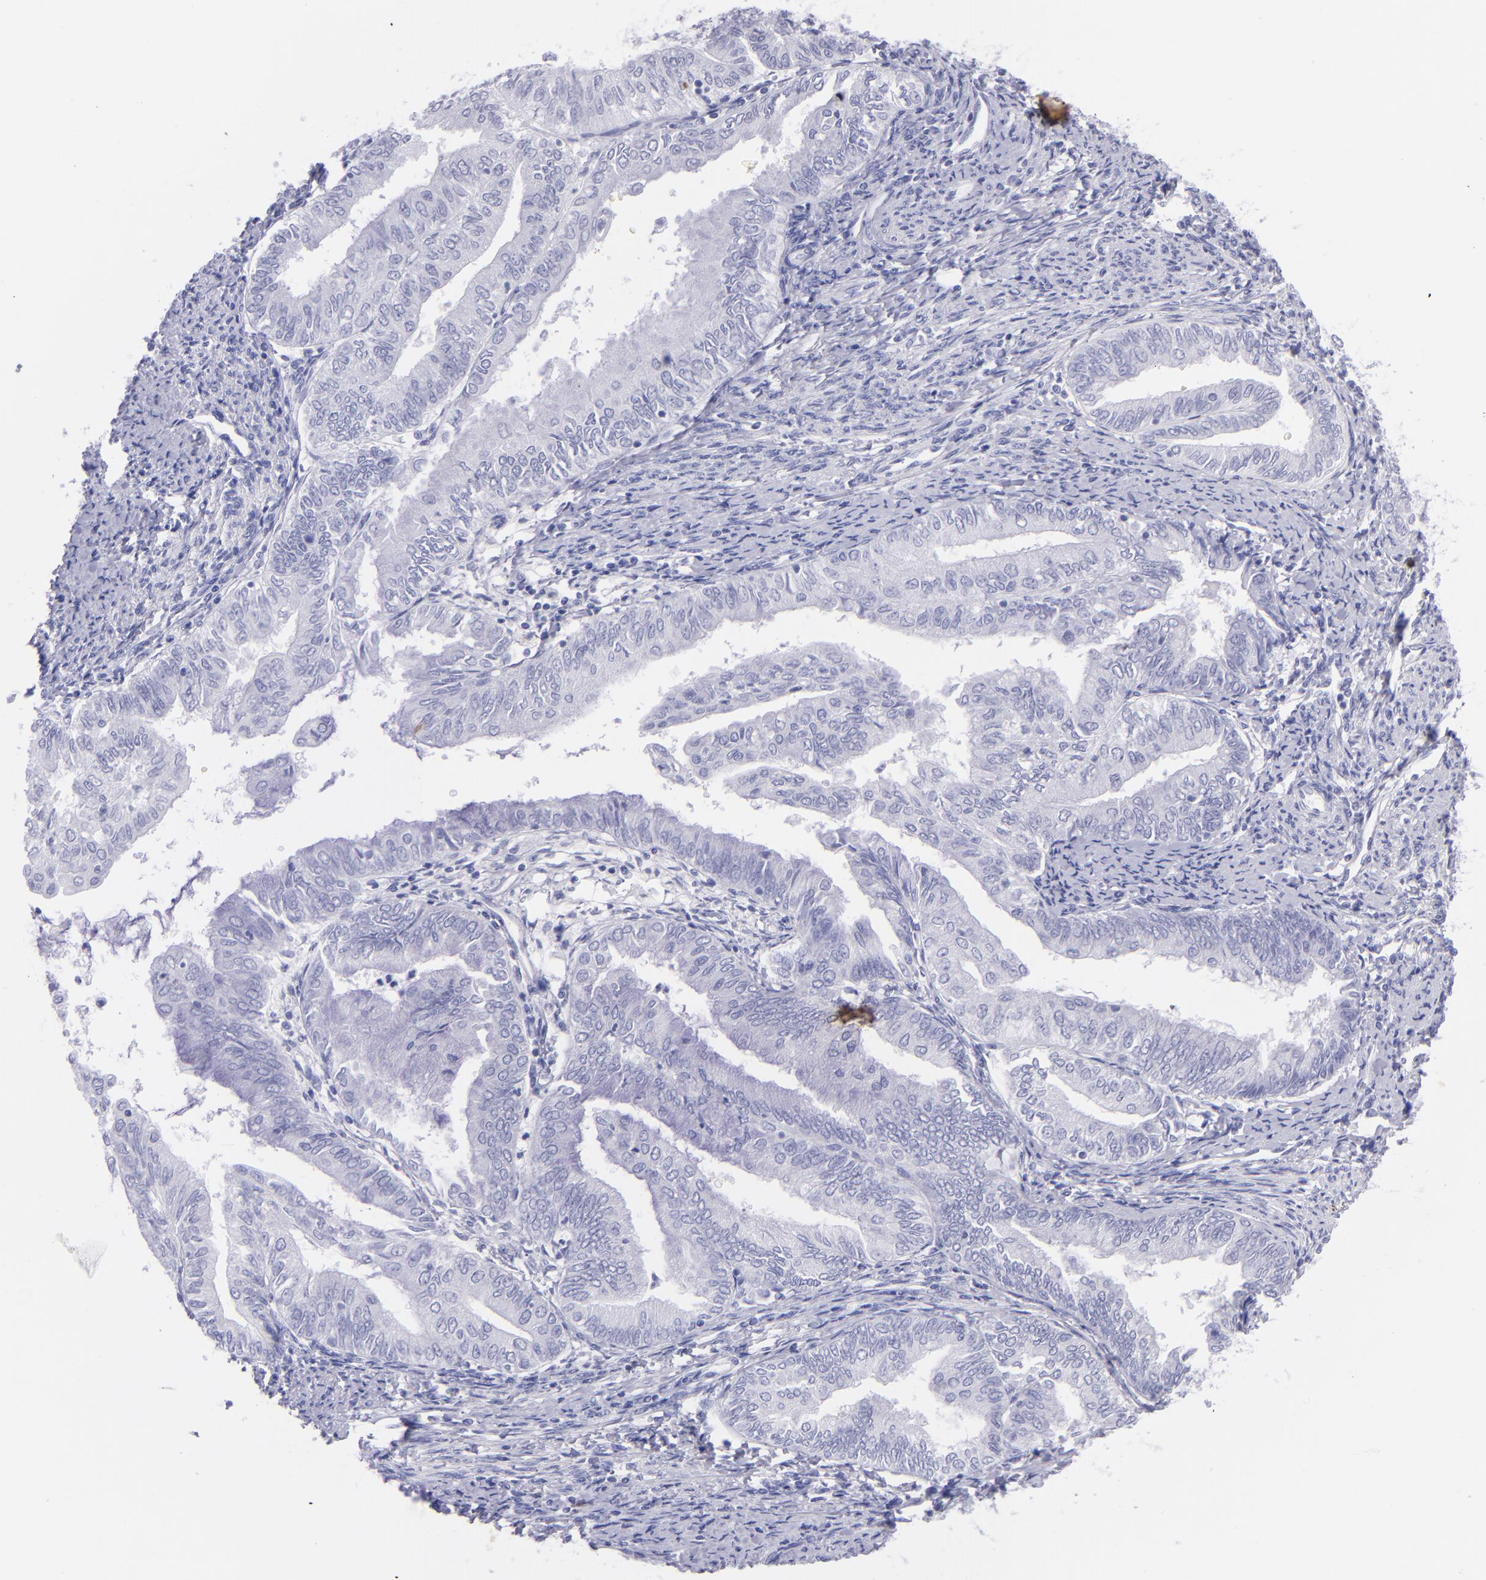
{"staining": {"intensity": "negative", "quantity": "none", "location": "none"}, "tissue": "endometrial cancer", "cell_type": "Tumor cells", "image_type": "cancer", "snomed": [{"axis": "morphology", "description": "Adenocarcinoma, NOS"}, {"axis": "topography", "description": "Endometrium"}], "caption": "IHC of human endometrial cancer displays no positivity in tumor cells.", "gene": "PIP", "patient": {"sex": "female", "age": 66}}